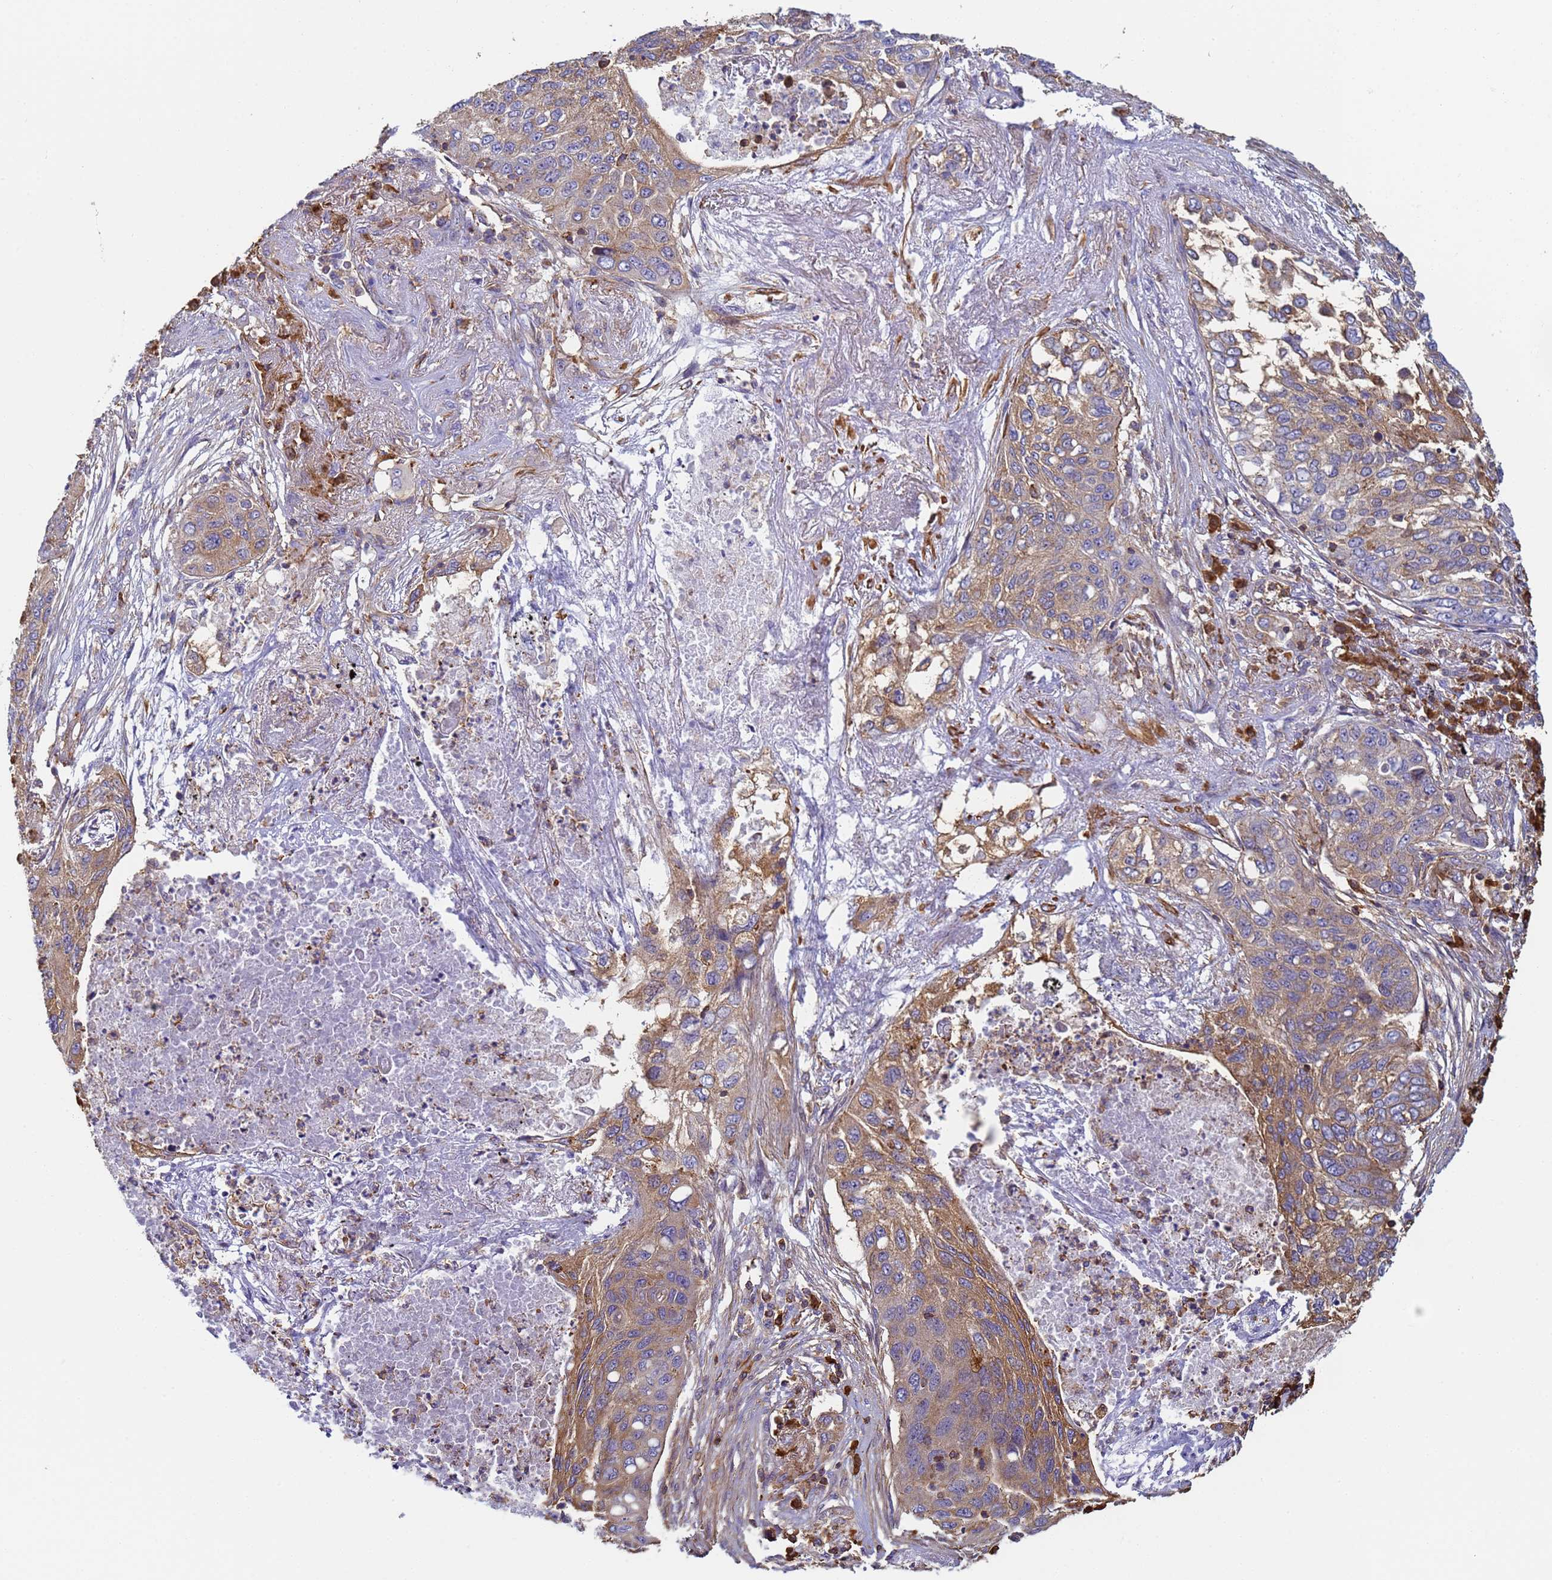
{"staining": {"intensity": "moderate", "quantity": ">75%", "location": "cytoplasmic/membranous"}, "tissue": "lung cancer", "cell_type": "Tumor cells", "image_type": "cancer", "snomed": [{"axis": "morphology", "description": "Squamous cell carcinoma, NOS"}, {"axis": "topography", "description": "Lung"}], "caption": "Immunohistochemistry image of neoplastic tissue: lung cancer stained using immunohistochemistry exhibits medium levels of moderate protein expression localized specifically in the cytoplasmic/membranous of tumor cells, appearing as a cytoplasmic/membranous brown color.", "gene": "ZNG1B", "patient": {"sex": "female", "age": 63}}